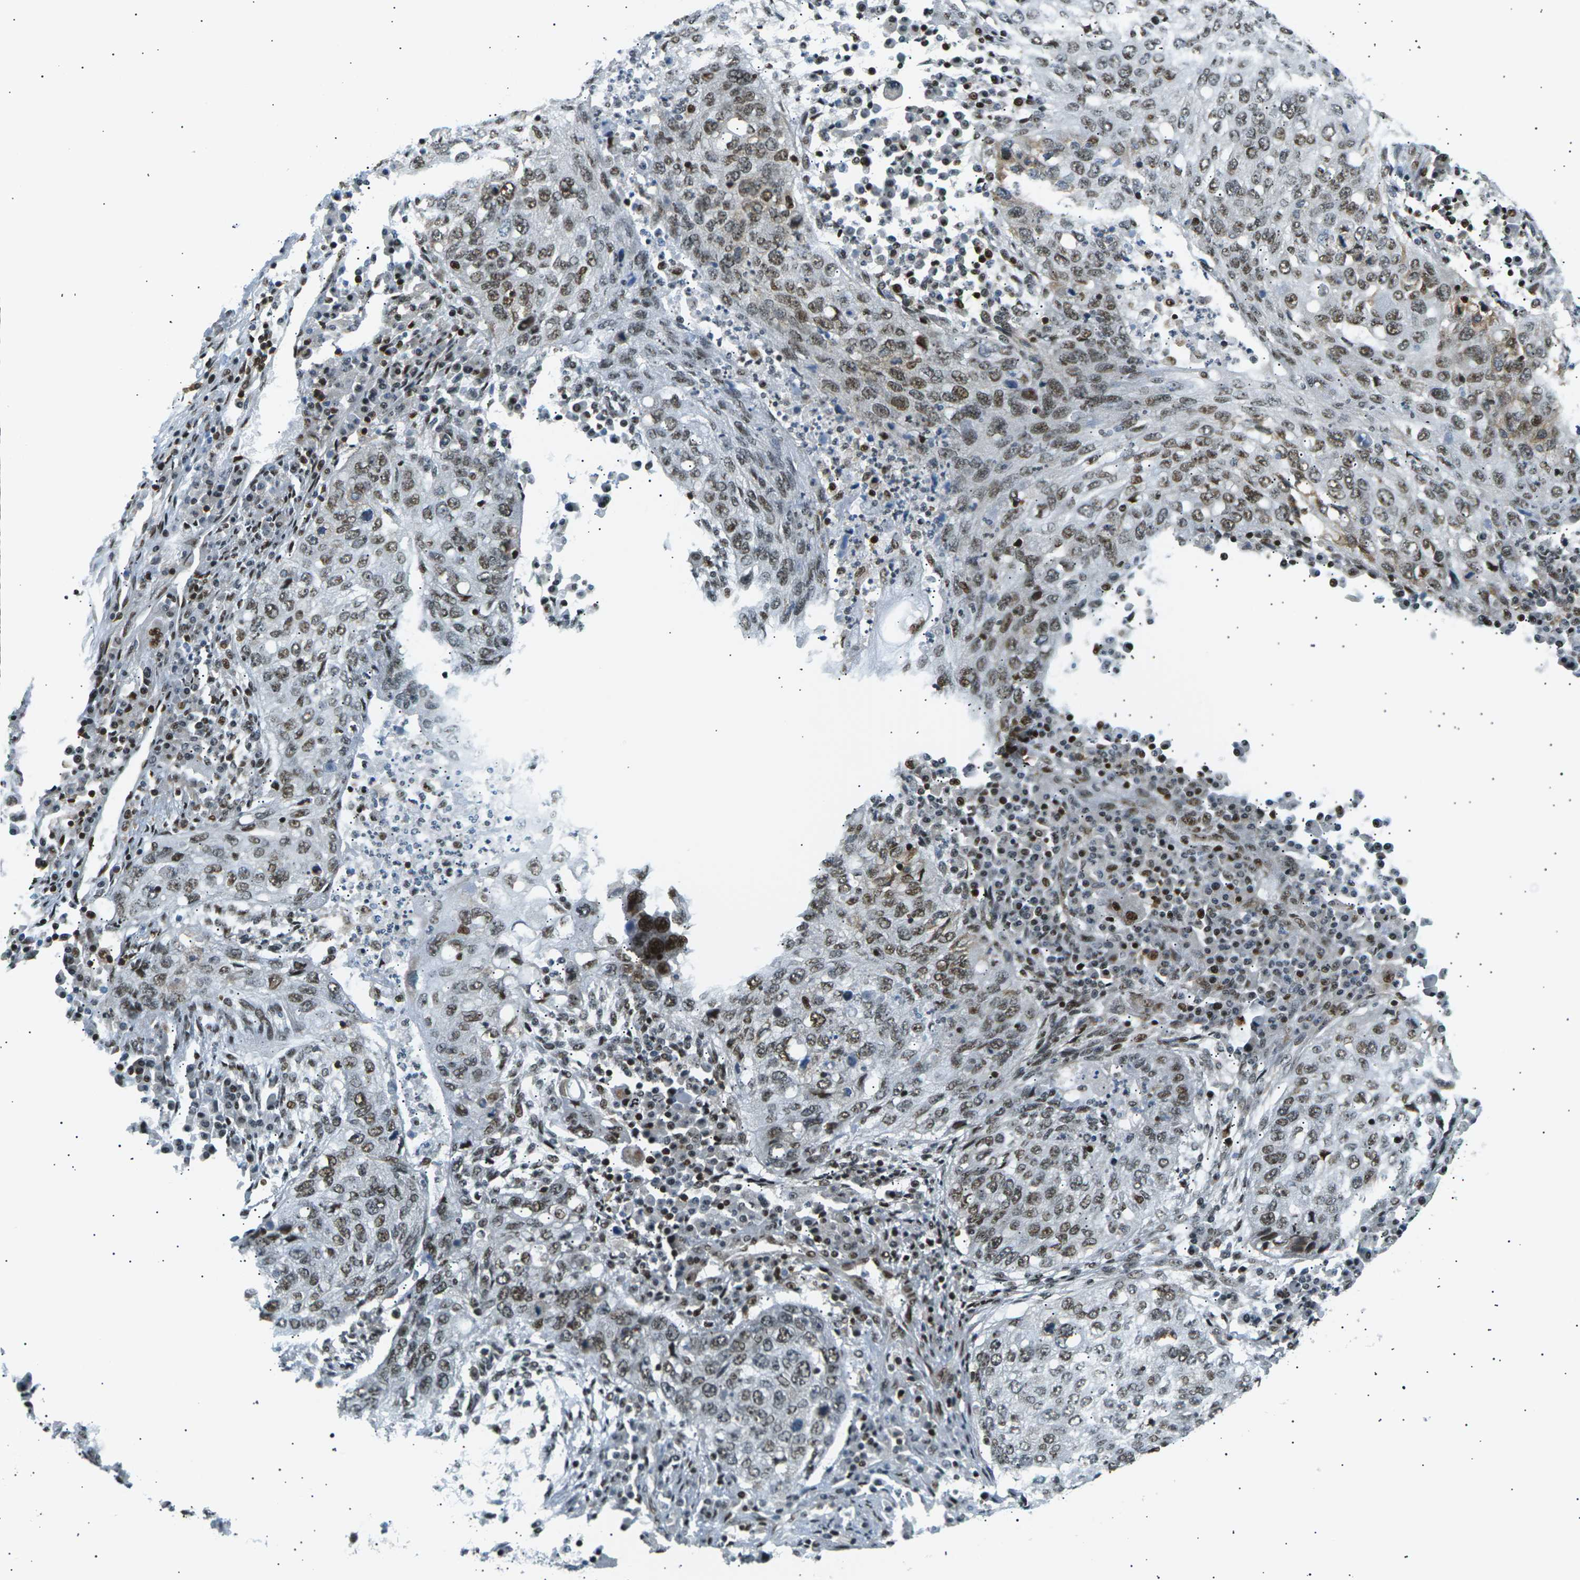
{"staining": {"intensity": "moderate", "quantity": "25%-75%", "location": "nuclear"}, "tissue": "lung cancer", "cell_type": "Tumor cells", "image_type": "cancer", "snomed": [{"axis": "morphology", "description": "Squamous cell carcinoma, NOS"}, {"axis": "topography", "description": "Lung"}], "caption": "Lung cancer (squamous cell carcinoma) stained with immunohistochemistry displays moderate nuclear positivity in about 25%-75% of tumor cells. (IHC, brightfield microscopy, high magnification).", "gene": "RPA2", "patient": {"sex": "female", "age": 63}}